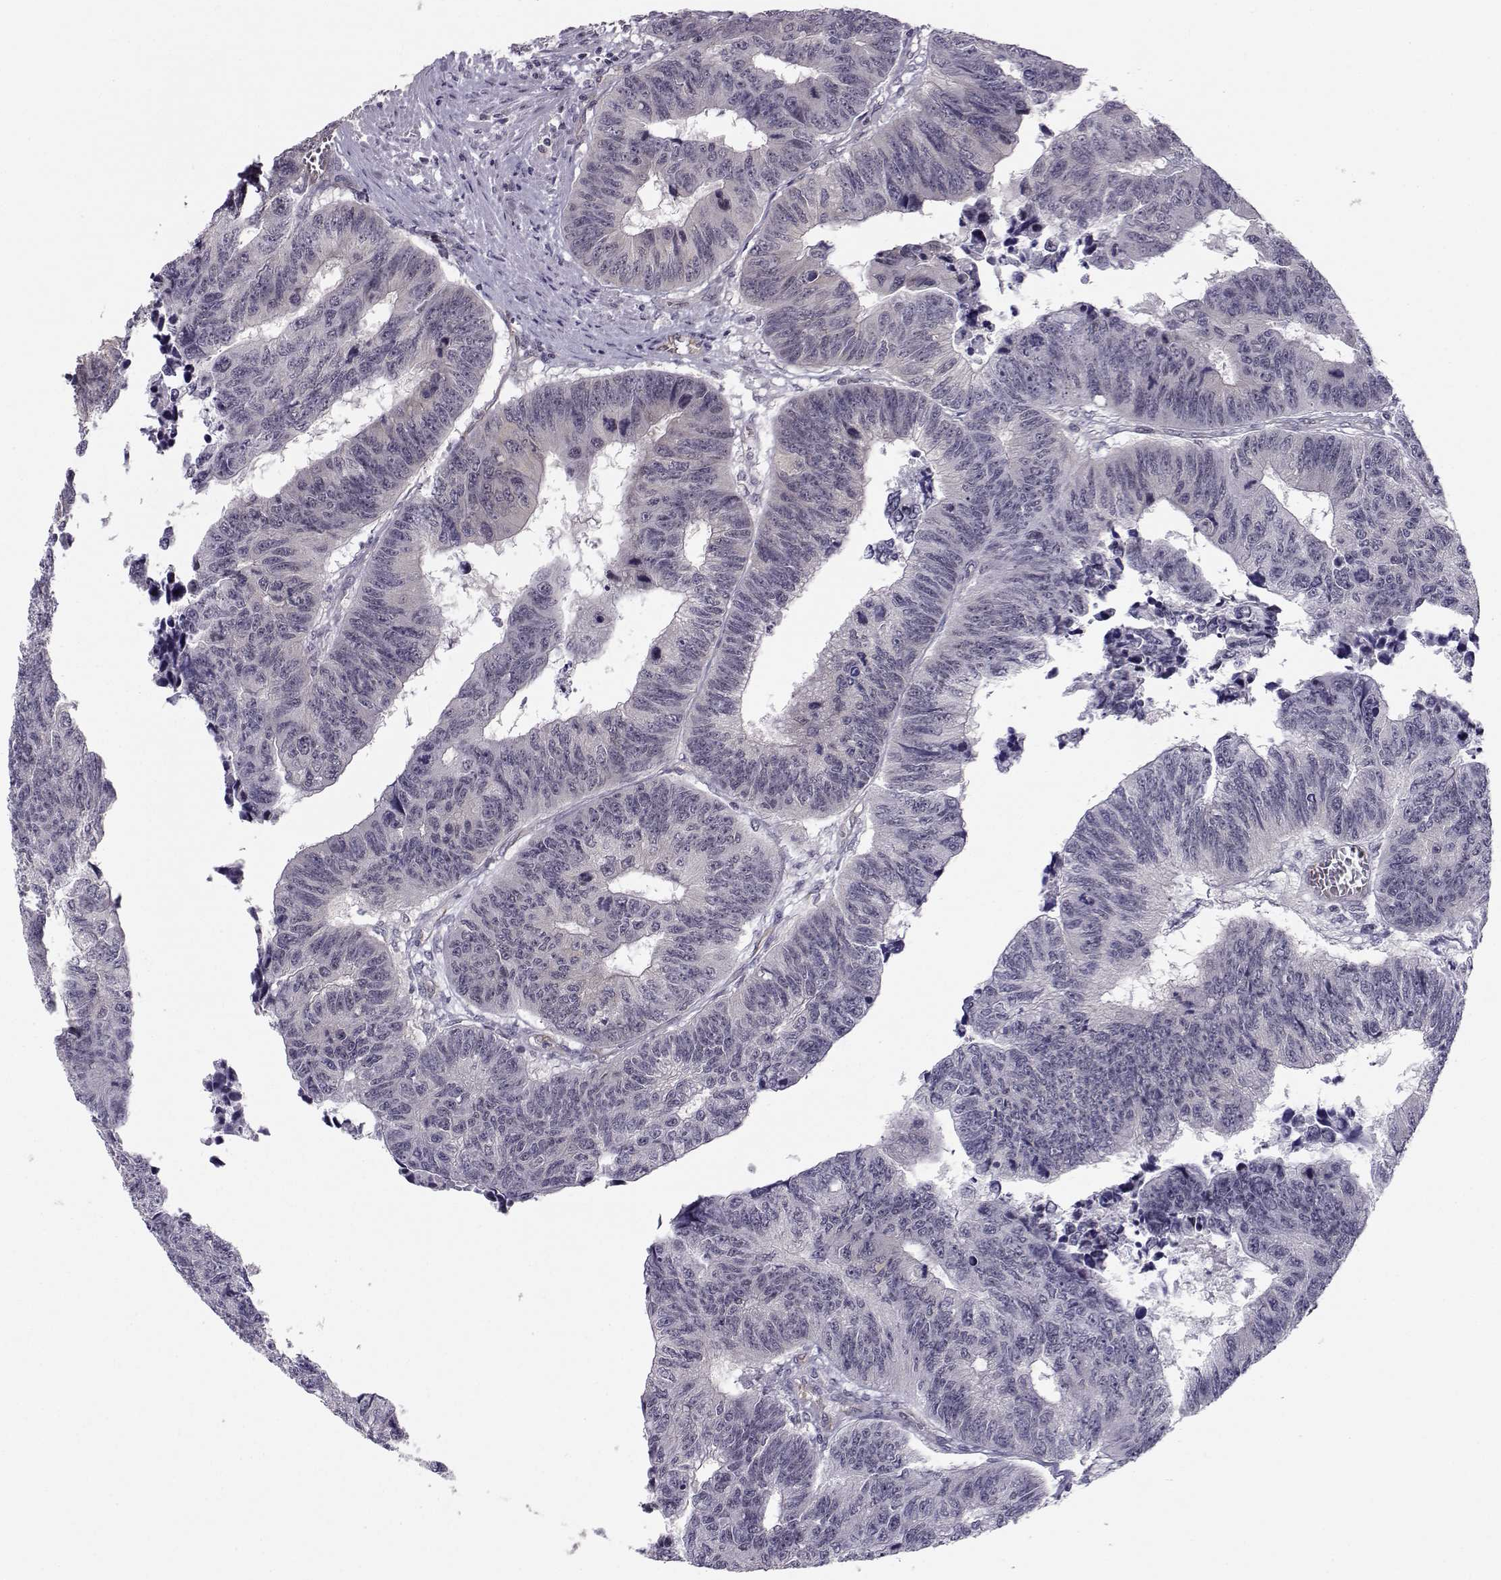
{"staining": {"intensity": "negative", "quantity": "none", "location": "none"}, "tissue": "colorectal cancer", "cell_type": "Tumor cells", "image_type": "cancer", "snomed": [{"axis": "morphology", "description": "Adenocarcinoma, NOS"}, {"axis": "topography", "description": "Rectum"}], "caption": "This is an immunohistochemistry (IHC) histopathology image of colorectal adenocarcinoma. There is no staining in tumor cells.", "gene": "KIF13B", "patient": {"sex": "female", "age": 85}}